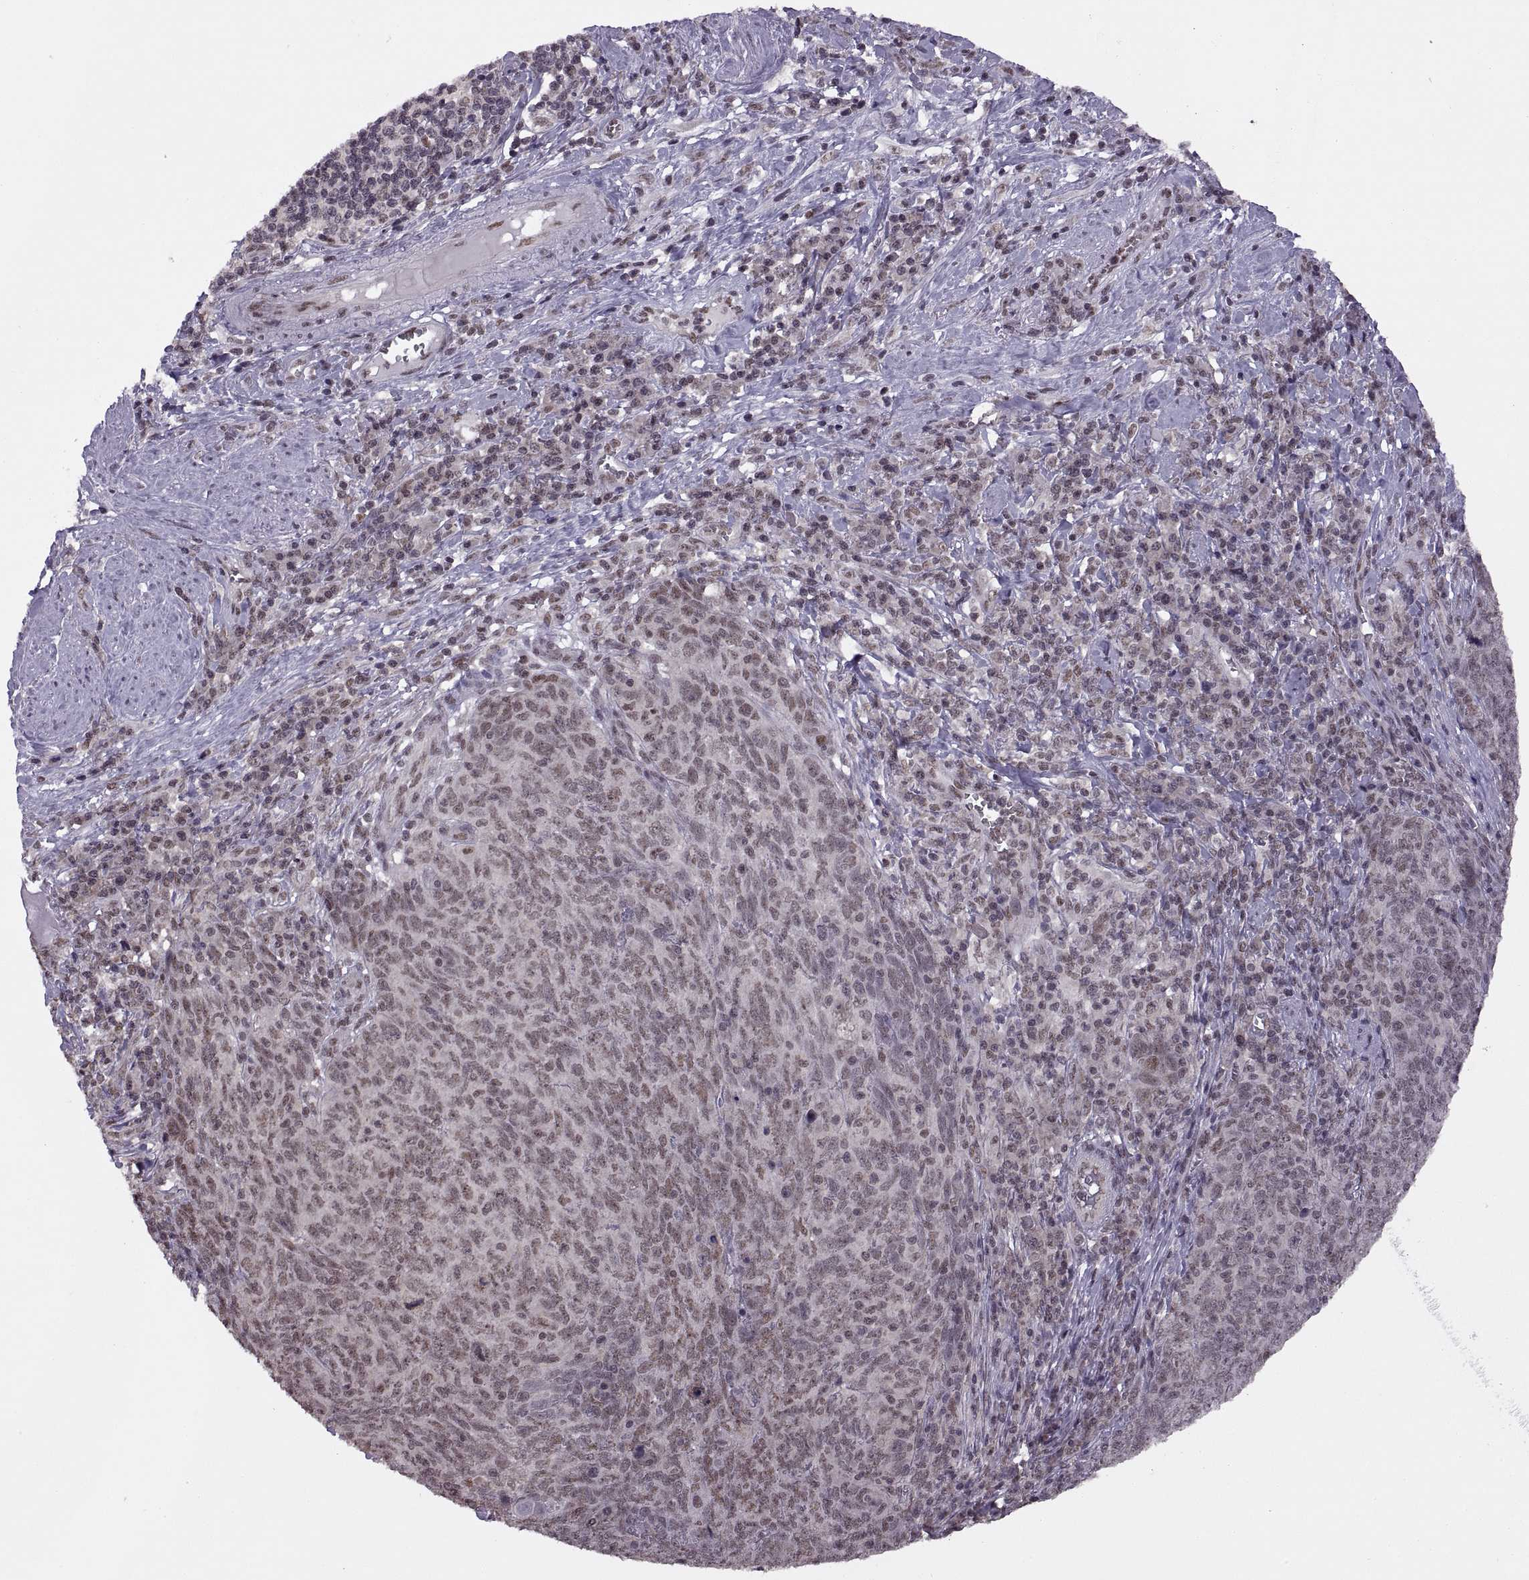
{"staining": {"intensity": "moderate", "quantity": "<25%", "location": "nuclear"}, "tissue": "skin cancer", "cell_type": "Tumor cells", "image_type": "cancer", "snomed": [{"axis": "morphology", "description": "Squamous cell carcinoma, NOS"}, {"axis": "topography", "description": "Skin"}, {"axis": "topography", "description": "Anal"}], "caption": "Skin cancer stained with a brown dye demonstrates moderate nuclear positive positivity in about <25% of tumor cells.", "gene": "INTS3", "patient": {"sex": "female", "age": 51}}